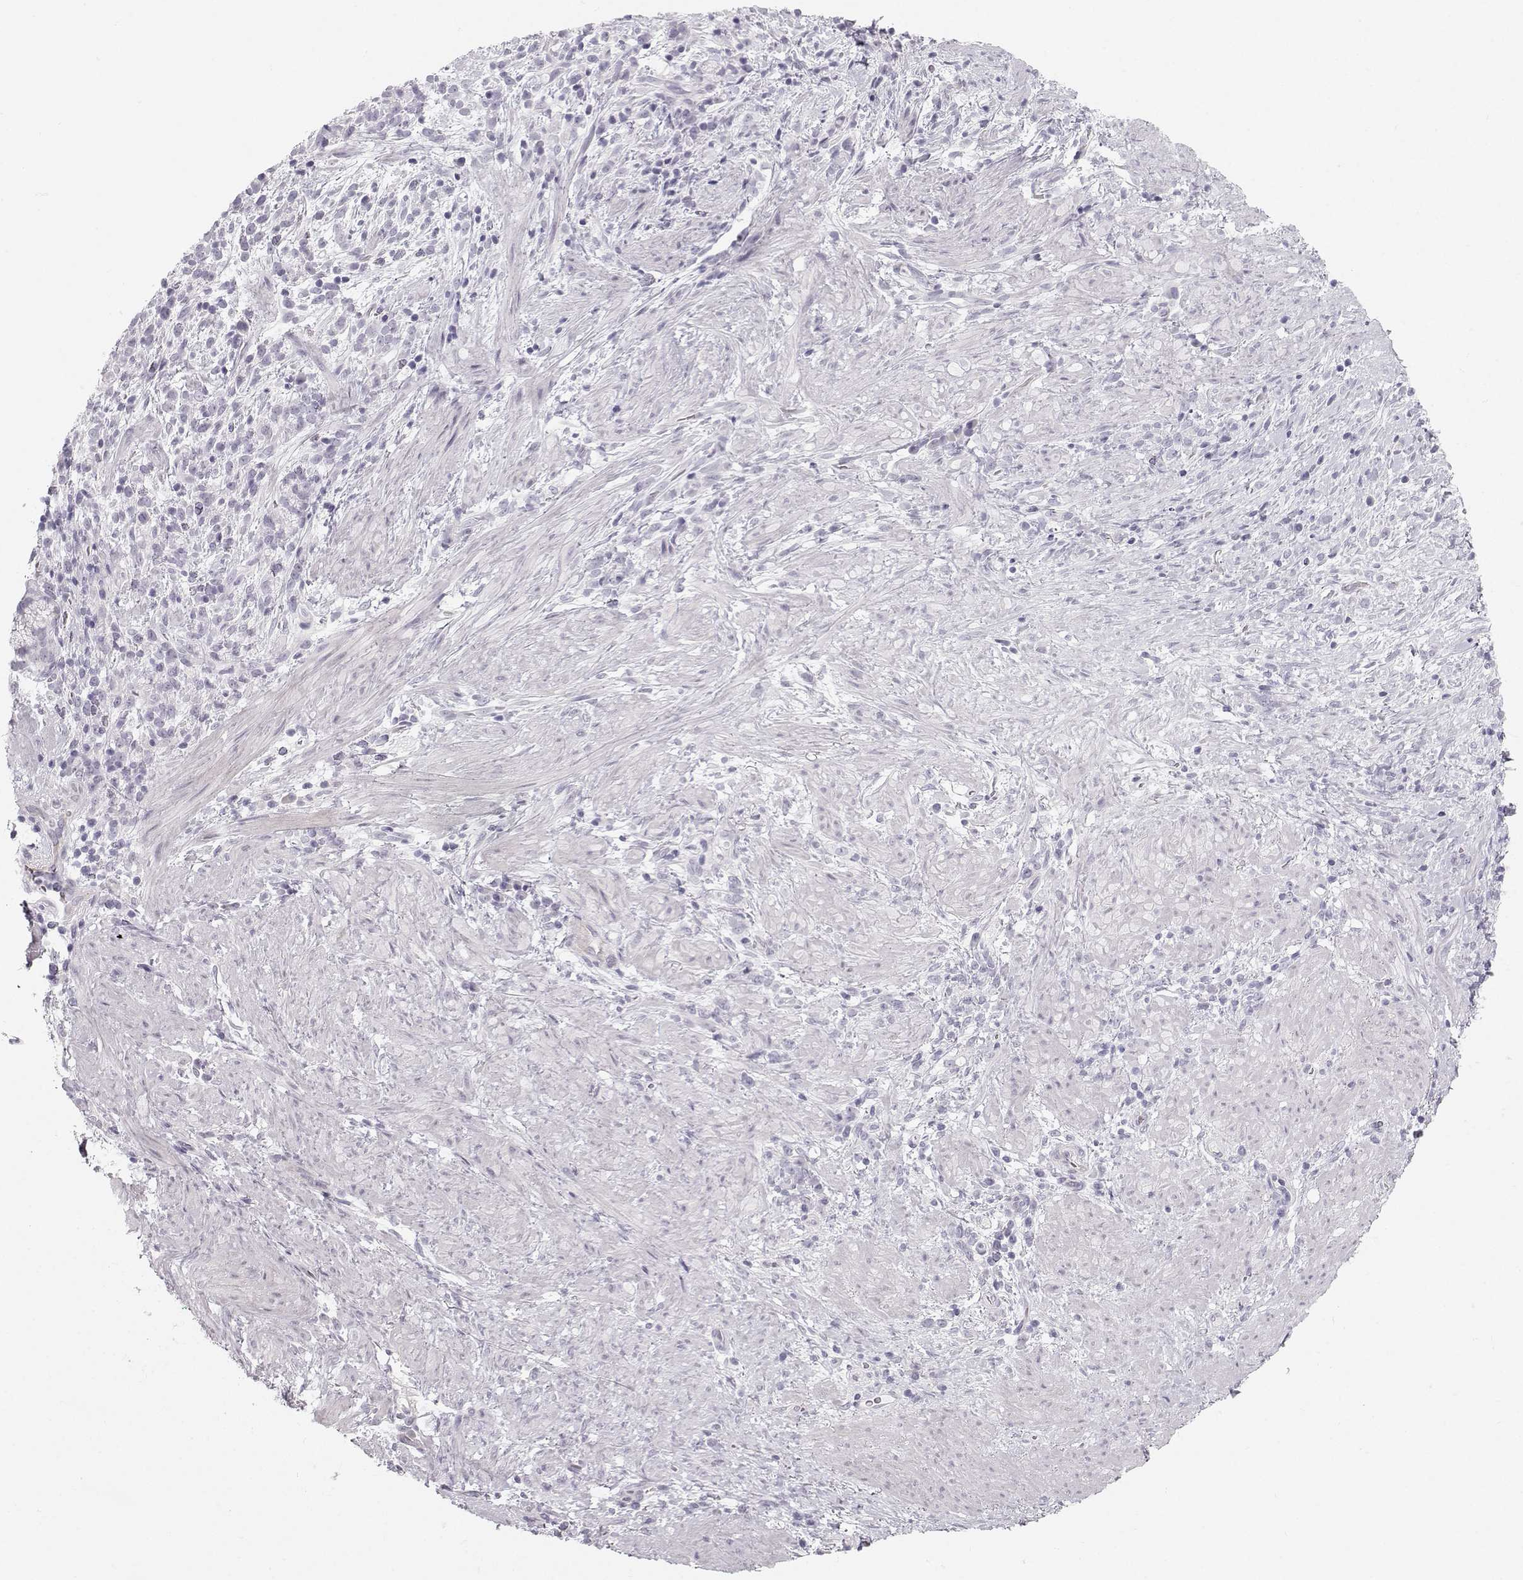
{"staining": {"intensity": "negative", "quantity": "none", "location": "none"}, "tissue": "stomach cancer", "cell_type": "Tumor cells", "image_type": "cancer", "snomed": [{"axis": "morphology", "description": "Adenocarcinoma, NOS"}, {"axis": "topography", "description": "Stomach"}], "caption": "DAB (3,3'-diaminobenzidine) immunohistochemical staining of stomach cancer (adenocarcinoma) reveals no significant positivity in tumor cells.", "gene": "CASR", "patient": {"sex": "female", "age": 57}}